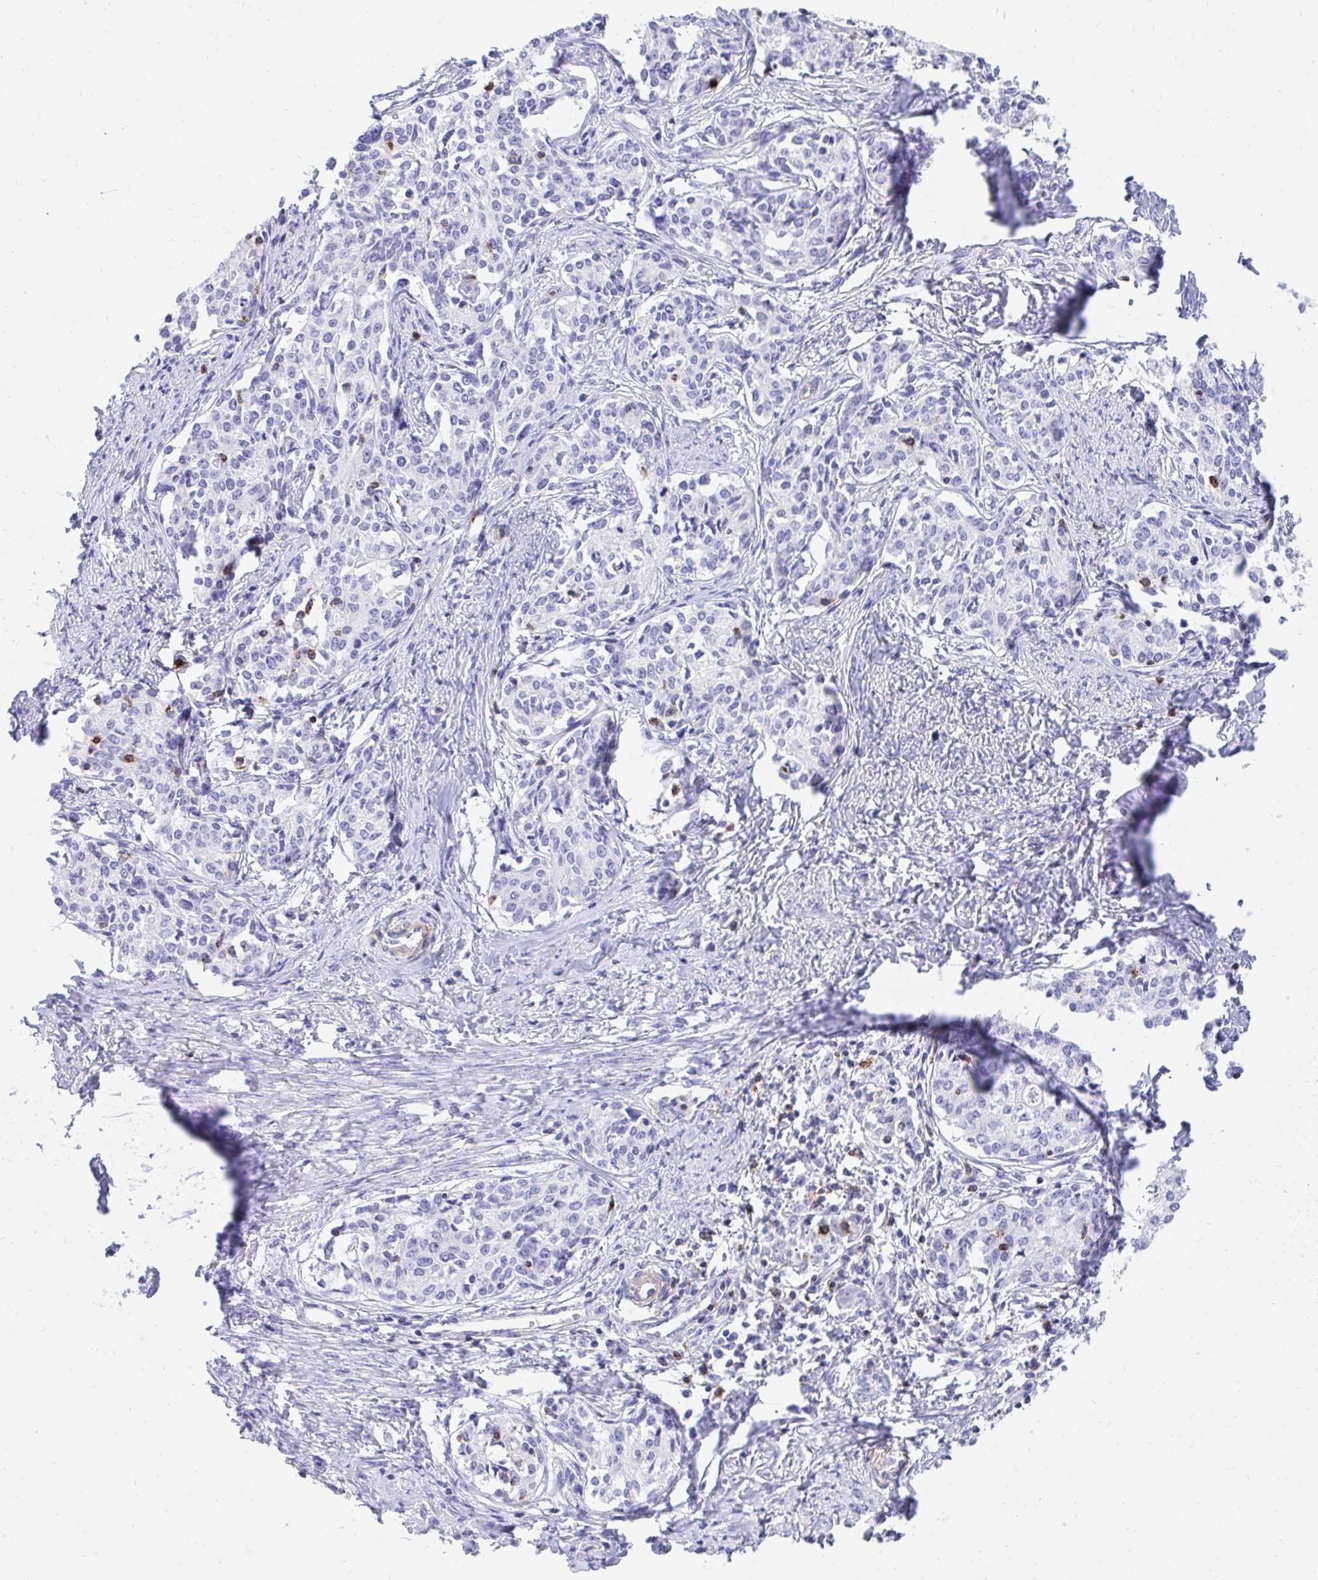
{"staining": {"intensity": "negative", "quantity": "none", "location": "none"}, "tissue": "cervical cancer", "cell_type": "Tumor cells", "image_type": "cancer", "snomed": [{"axis": "morphology", "description": "Squamous cell carcinoma, NOS"}, {"axis": "morphology", "description": "Adenocarcinoma, NOS"}, {"axis": "topography", "description": "Cervix"}], "caption": "Tumor cells are negative for brown protein staining in squamous cell carcinoma (cervical). Brightfield microscopy of immunohistochemistry stained with DAB (3,3'-diaminobenzidine) (brown) and hematoxylin (blue), captured at high magnification.", "gene": "CD7", "patient": {"sex": "female", "age": 52}}